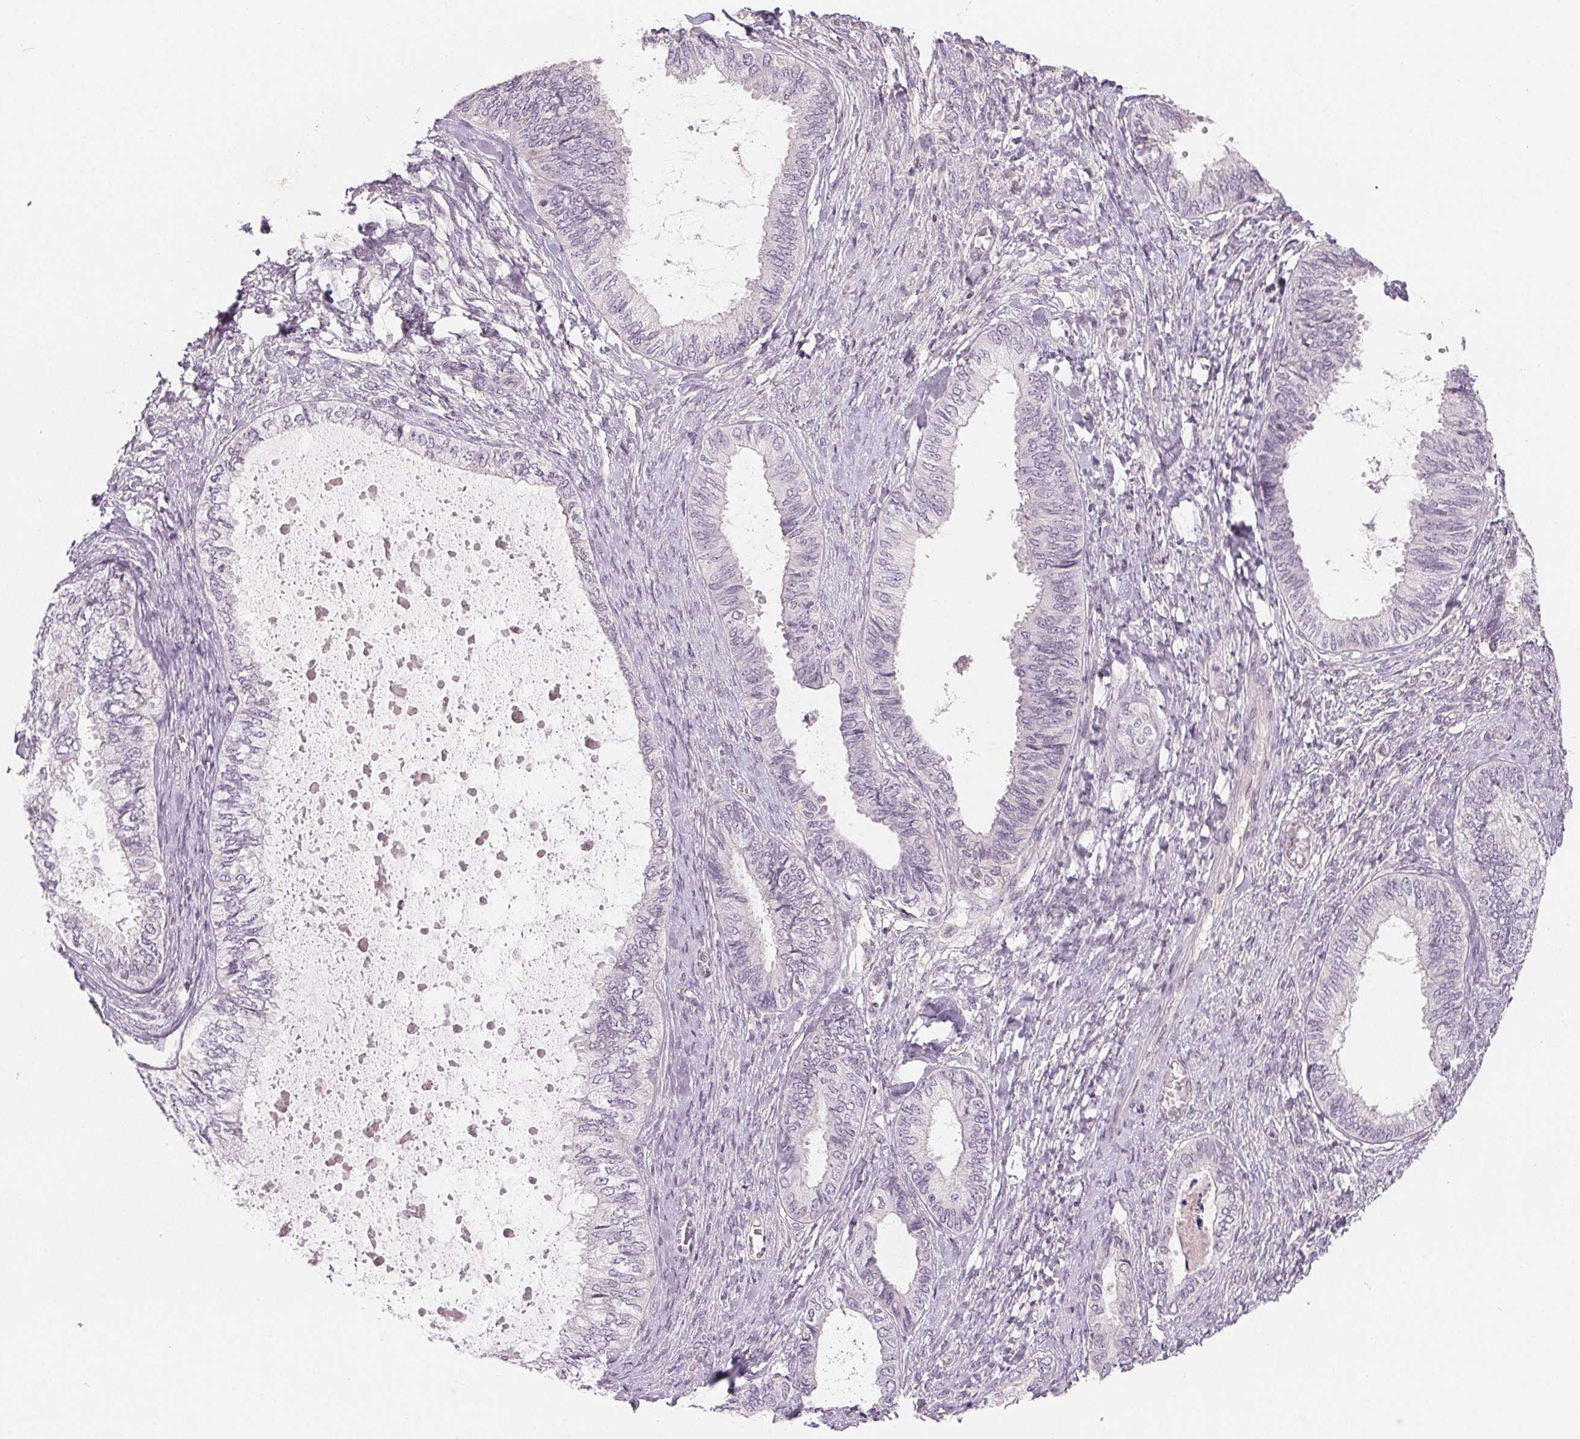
{"staining": {"intensity": "negative", "quantity": "none", "location": "none"}, "tissue": "ovarian cancer", "cell_type": "Tumor cells", "image_type": "cancer", "snomed": [{"axis": "morphology", "description": "Carcinoma, endometroid"}, {"axis": "topography", "description": "Ovary"}], "caption": "Ovarian cancer (endometroid carcinoma) stained for a protein using immunohistochemistry shows no staining tumor cells.", "gene": "CFC1", "patient": {"sex": "female", "age": 70}}